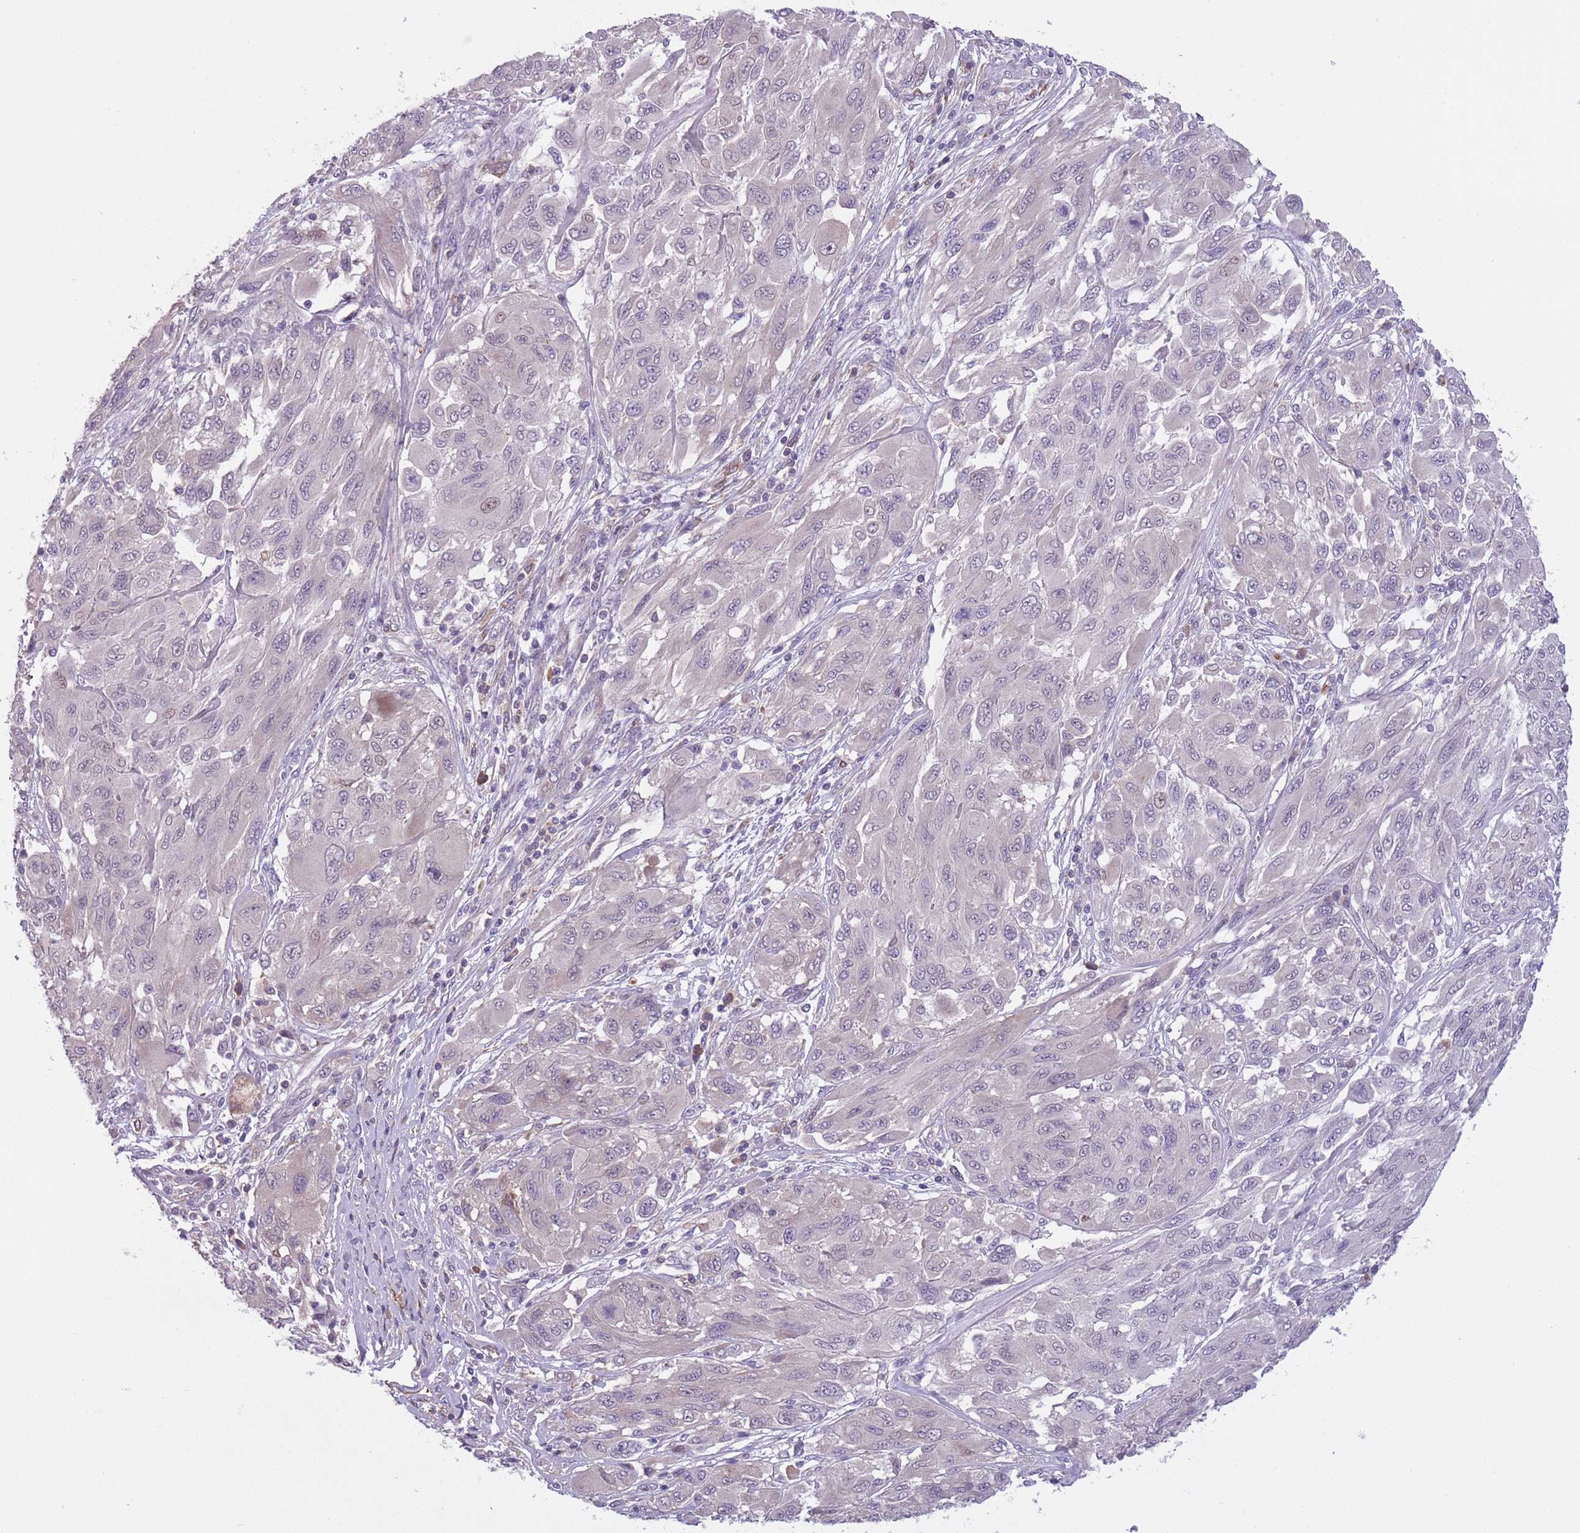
{"staining": {"intensity": "negative", "quantity": "none", "location": "none"}, "tissue": "melanoma", "cell_type": "Tumor cells", "image_type": "cancer", "snomed": [{"axis": "morphology", "description": "Malignant melanoma, NOS"}, {"axis": "topography", "description": "Skin"}], "caption": "This is an immunohistochemistry image of malignant melanoma. There is no staining in tumor cells.", "gene": "JAML", "patient": {"sex": "female", "age": 91}}